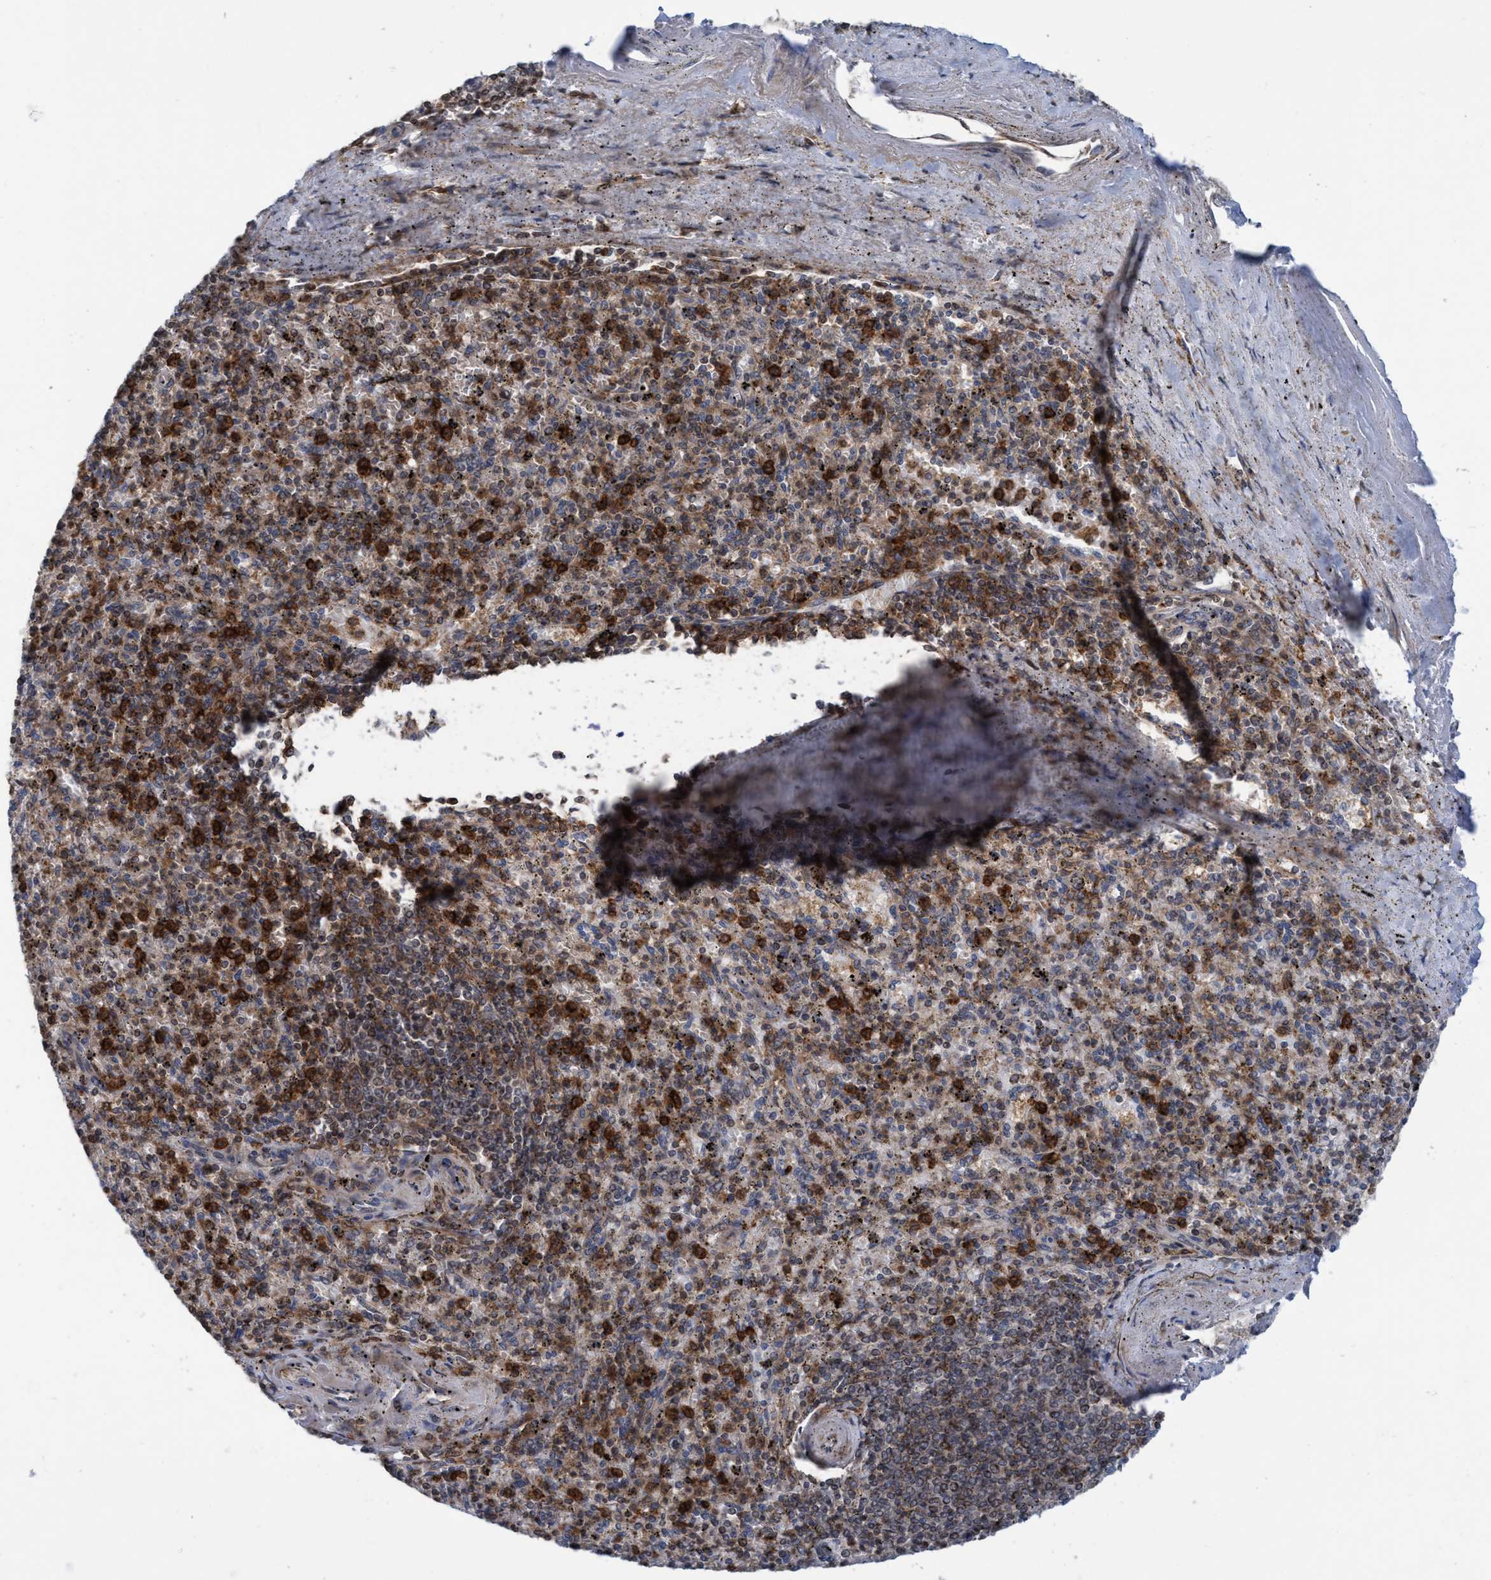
{"staining": {"intensity": "moderate", "quantity": ">75%", "location": "cytoplasmic/membranous"}, "tissue": "spleen", "cell_type": "Cells in red pulp", "image_type": "normal", "snomed": [{"axis": "morphology", "description": "Normal tissue, NOS"}, {"axis": "topography", "description": "Spleen"}], "caption": "Spleen stained for a protein demonstrates moderate cytoplasmic/membranous positivity in cells in red pulp. Using DAB (3,3'-diaminobenzidine) (brown) and hematoxylin (blue) stains, captured at high magnification using brightfield microscopy.", "gene": "SLC16A3", "patient": {"sex": "male", "age": 72}}